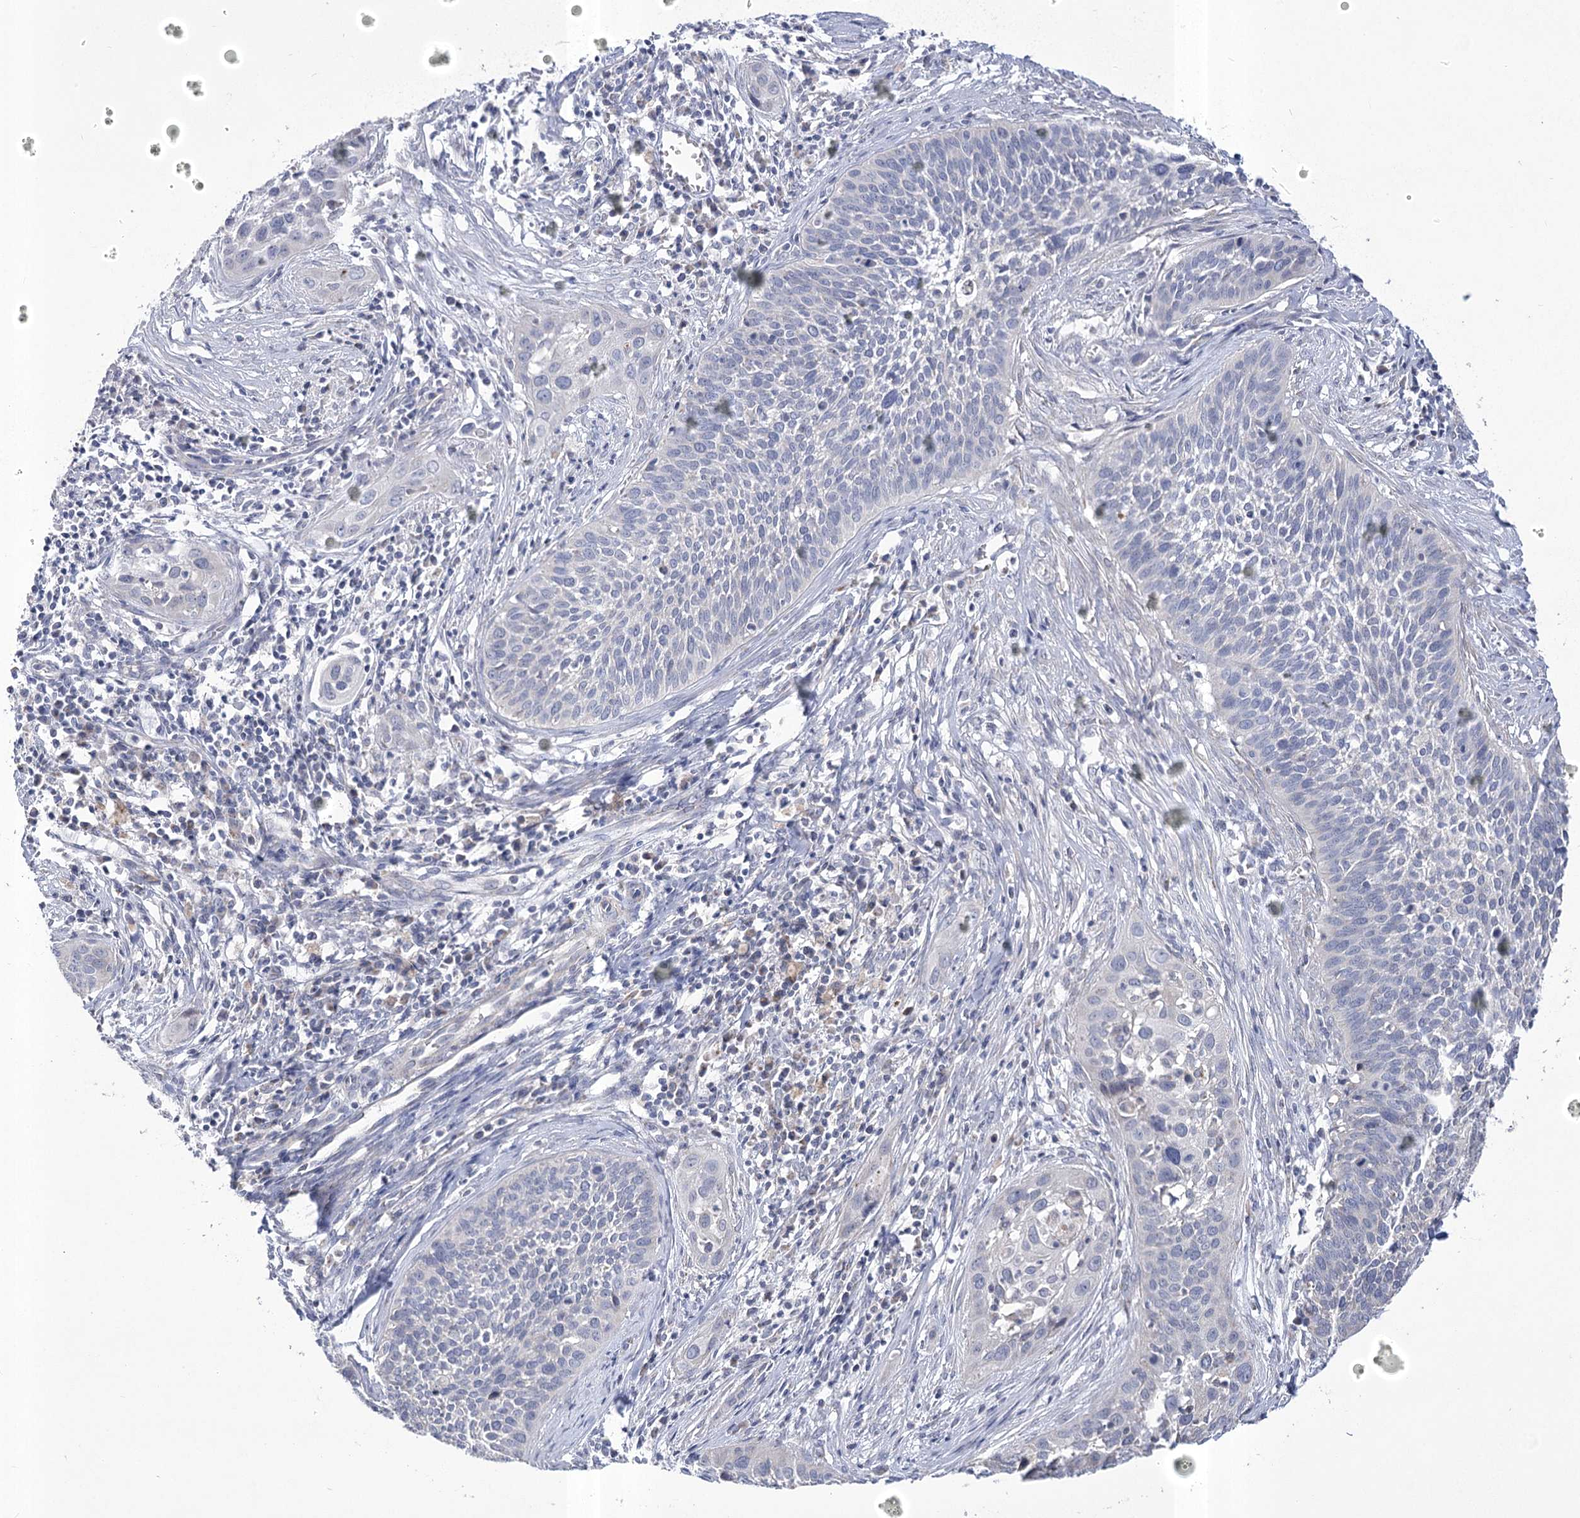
{"staining": {"intensity": "negative", "quantity": "none", "location": "none"}, "tissue": "cervical cancer", "cell_type": "Tumor cells", "image_type": "cancer", "snomed": [{"axis": "morphology", "description": "Squamous cell carcinoma, NOS"}, {"axis": "topography", "description": "Cervix"}], "caption": "Human cervical cancer (squamous cell carcinoma) stained for a protein using IHC shows no staining in tumor cells.", "gene": "PDHB", "patient": {"sex": "female", "age": 34}}